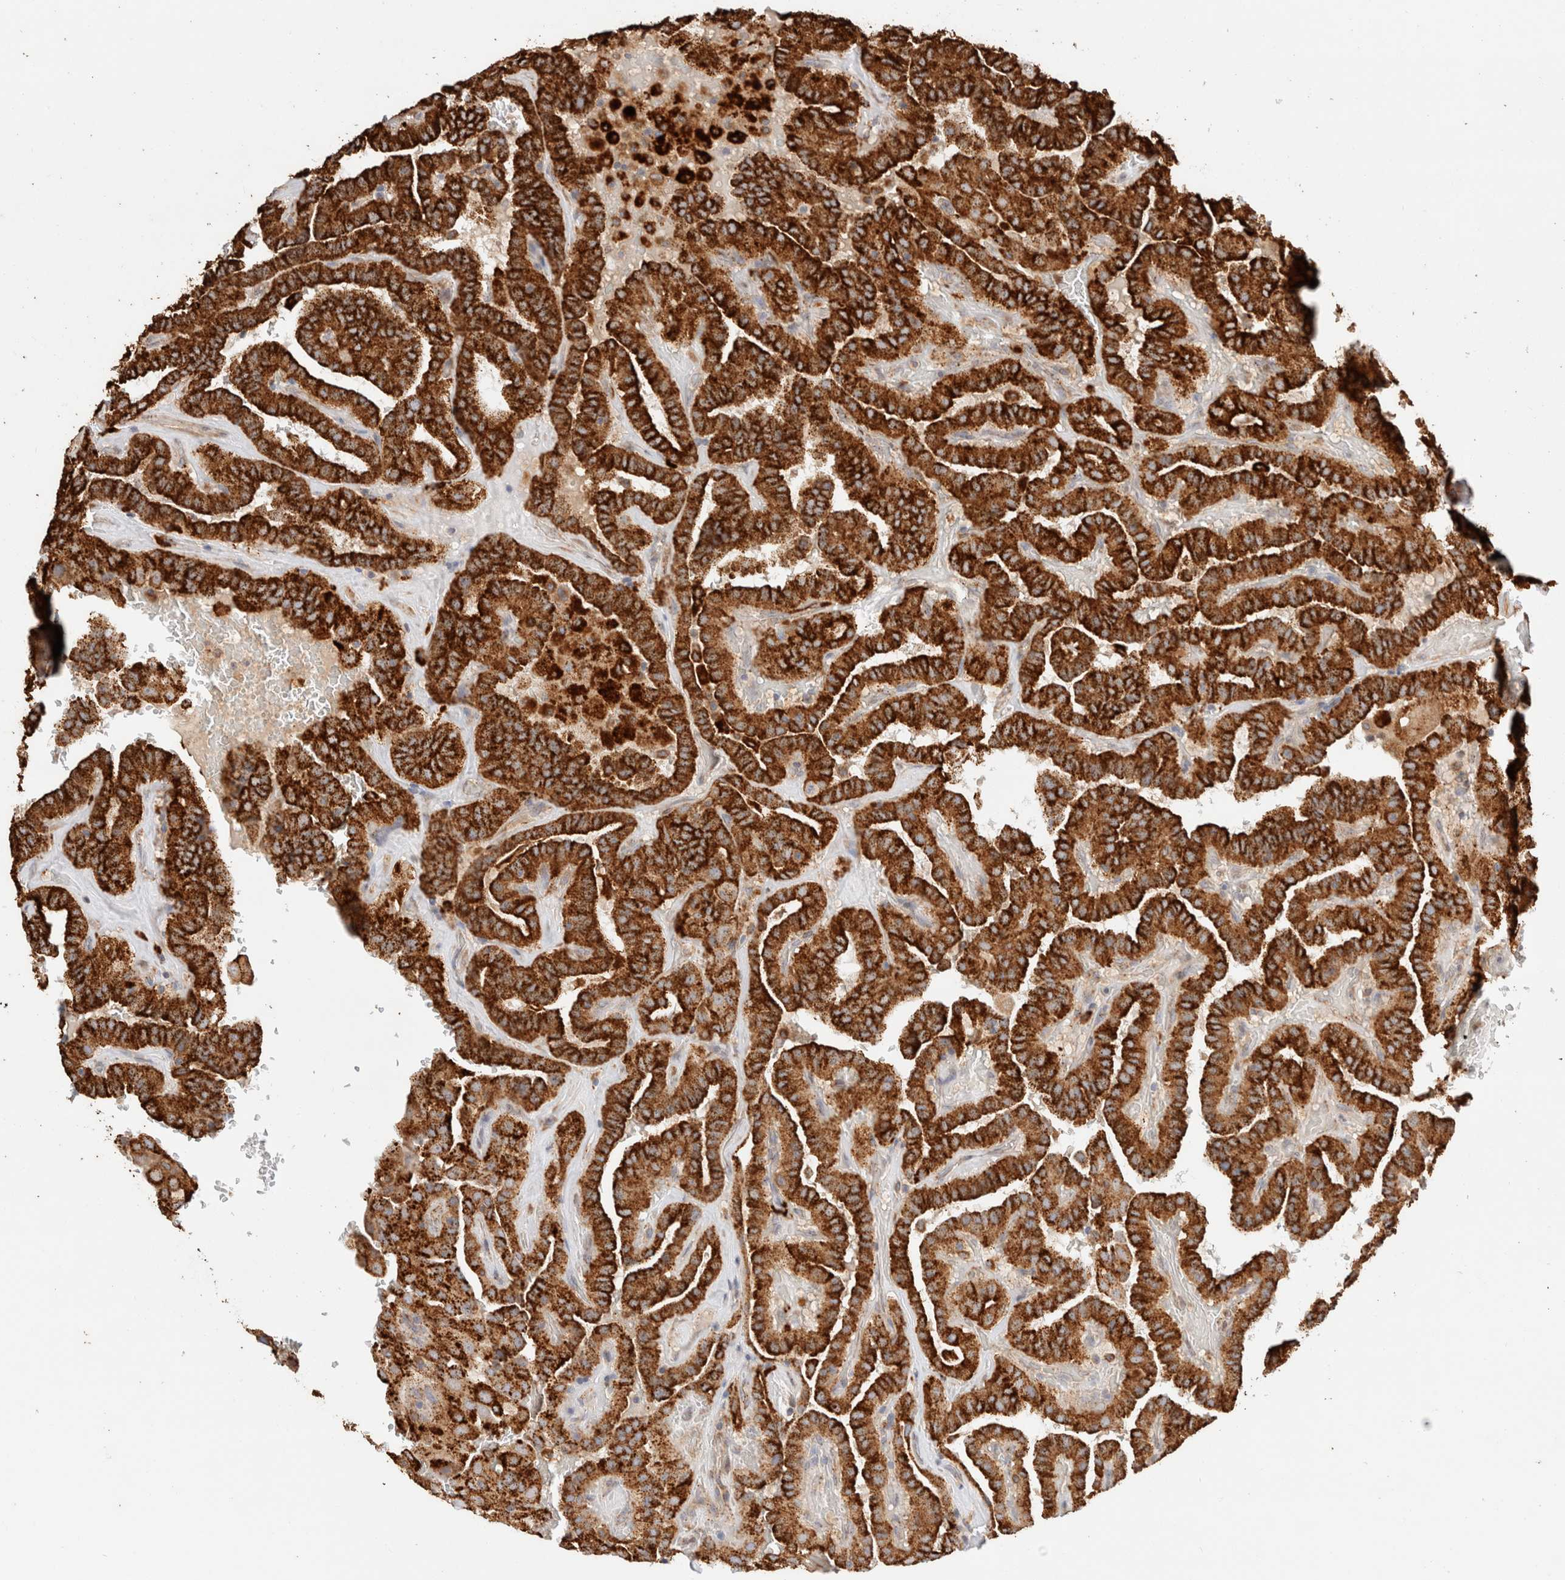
{"staining": {"intensity": "strong", "quantity": ">75%", "location": "cytoplasmic/membranous"}, "tissue": "thyroid cancer", "cell_type": "Tumor cells", "image_type": "cancer", "snomed": [{"axis": "morphology", "description": "Papillary adenocarcinoma, NOS"}, {"axis": "topography", "description": "Thyroid gland"}], "caption": "This is an image of IHC staining of thyroid papillary adenocarcinoma, which shows strong positivity in the cytoplasmic/membranous of tumor cells.", "gene": "RABEPK", "patient": {"sex": "male", "age": 77}}